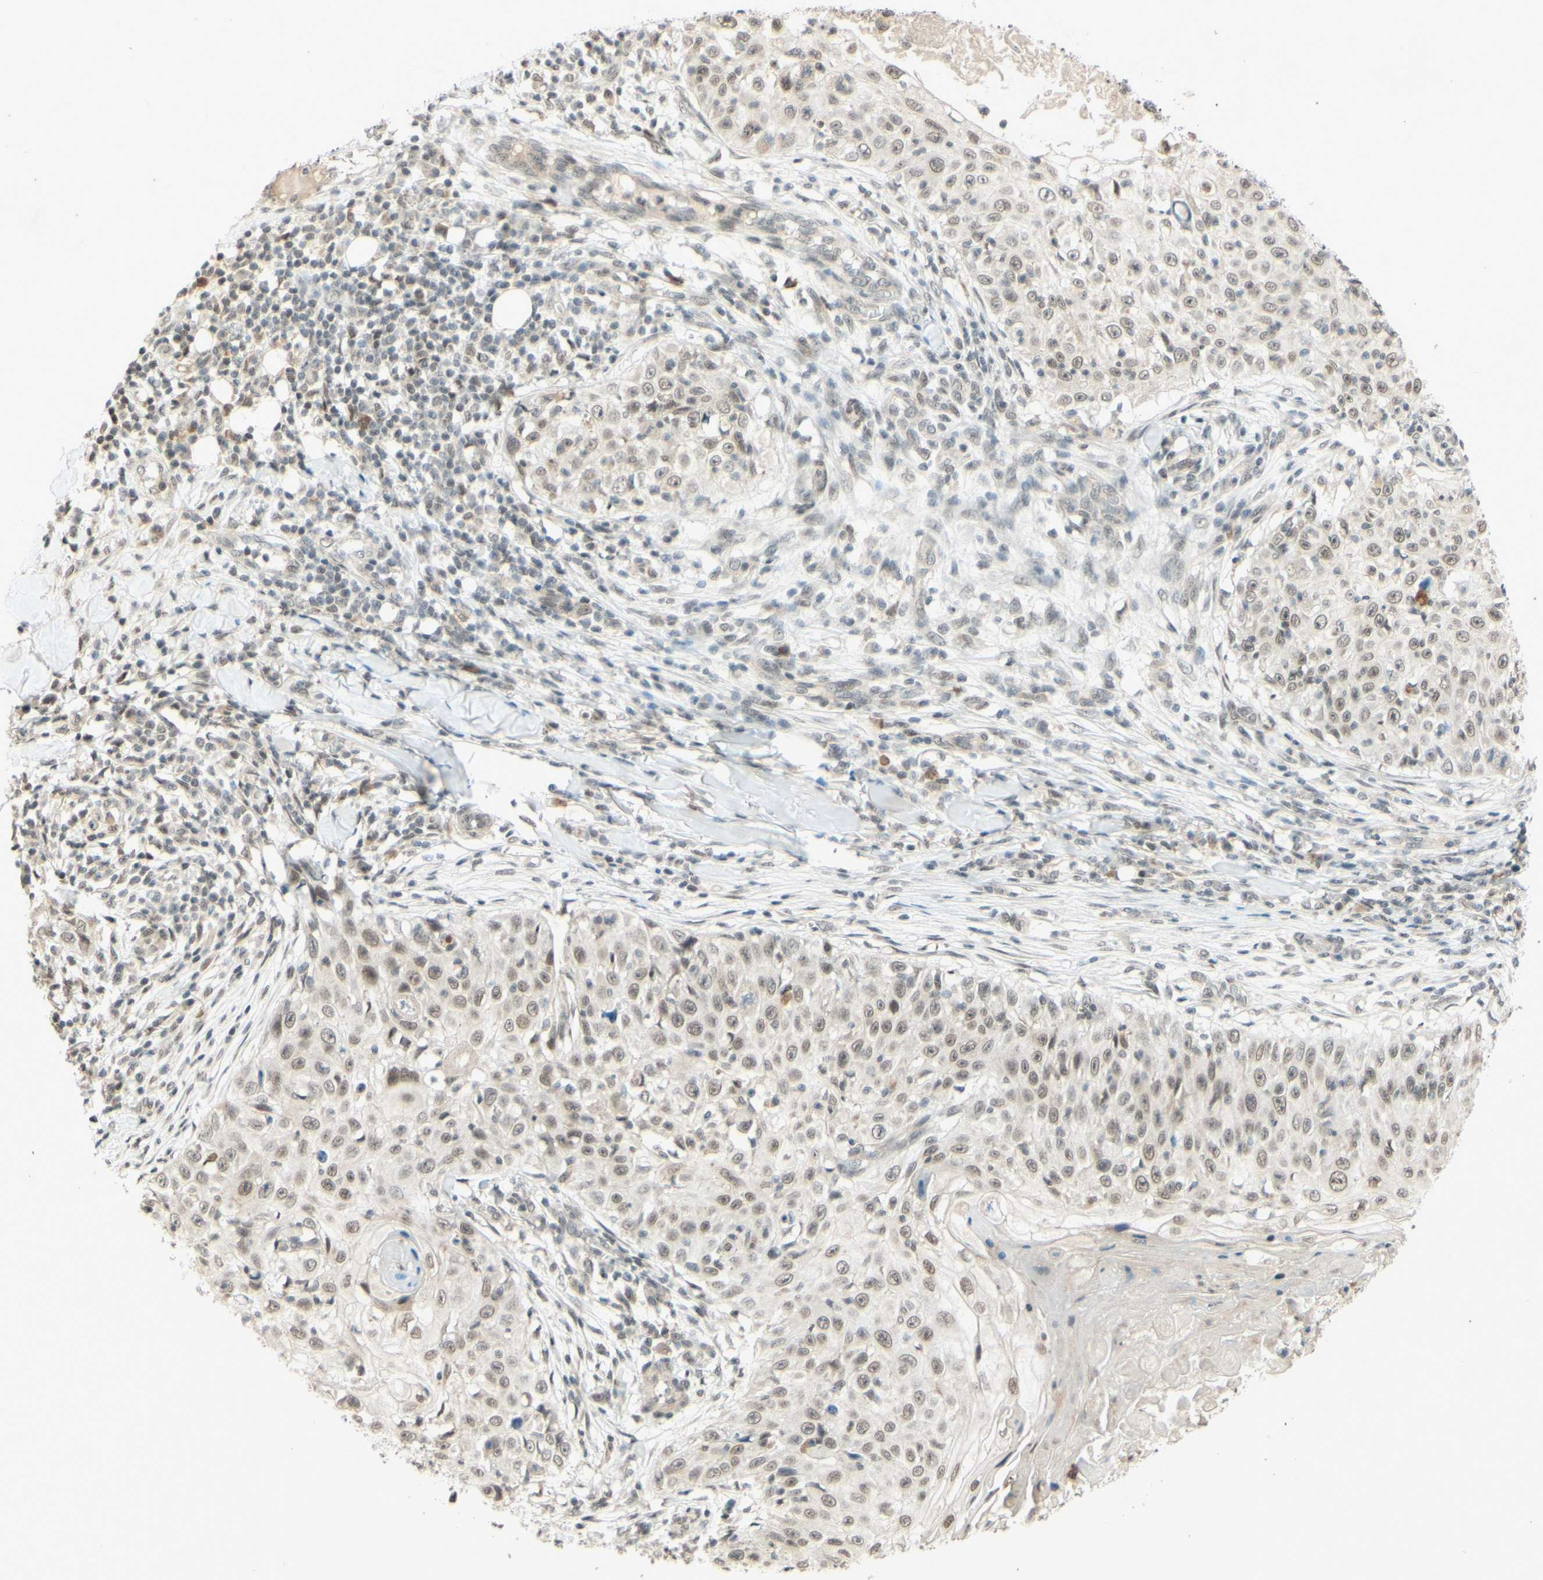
{"staining": {"intensity": "weak", "quantity": ">75%", "location": "nuclear"}, "tissue": "skin cancer", "cell_type": "Tumor cells", "image_type": "cancer", "snomed": [{"axis": "morphology", "description": "Squamous cell carcinoma, NOS"}, {"axis": "topography", "description": "Skin"}], "caption": "The histopathology image displays immunohistochemical staining of squamous cell carcinoma (skin). There is weak nuclear staining is appreciated in approximately >75% of tumor cells. (Stains: DAB (3,3'-diaminobenzidine) in brown, nuclei in blue, Microscopy: brightfield microscopy at high magnification).", "gene": "SMARCB1", "patient": {"sex": "male", "age": 86}}